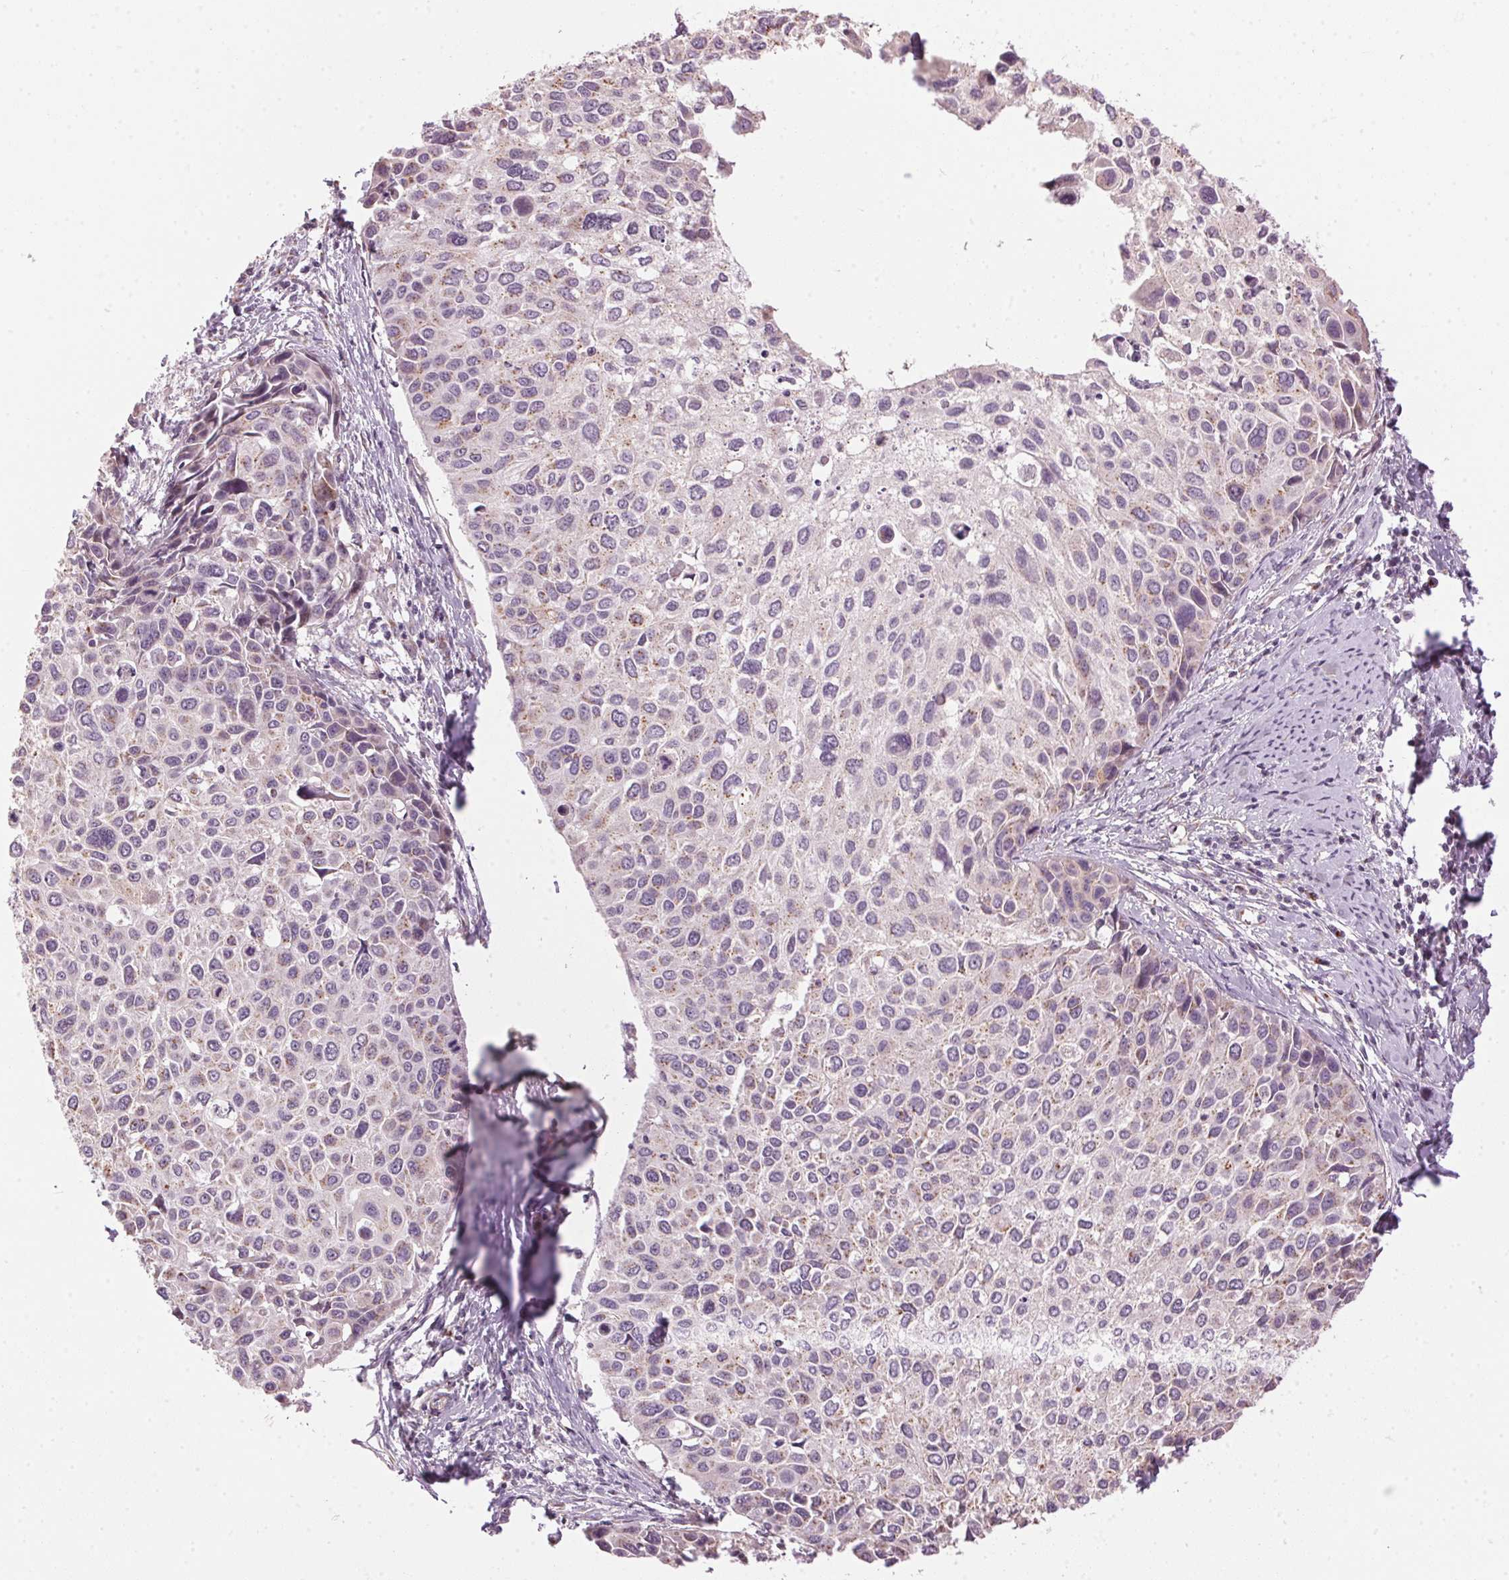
{"staining": {"intensity": "negative", "quantity": "none", "location": "none"}, "tissue": "cervical cancer", "cell_type": "Tumor cells", "image_type": "cancer", "snomed": [{"axis": "morphology", "description": "Squamous cell carcinoma, NOS"}, {"axis": "topography", "description": "Cervix"}], "caption": "High power microscopy micrograph of an immunohistochemistry photomicrograph of cervical squamous cell carcinoma, revealing no significant expression in tumor cells.", "gene": "GOLPH3", "patient": {"sex": "female", "age": 50}}